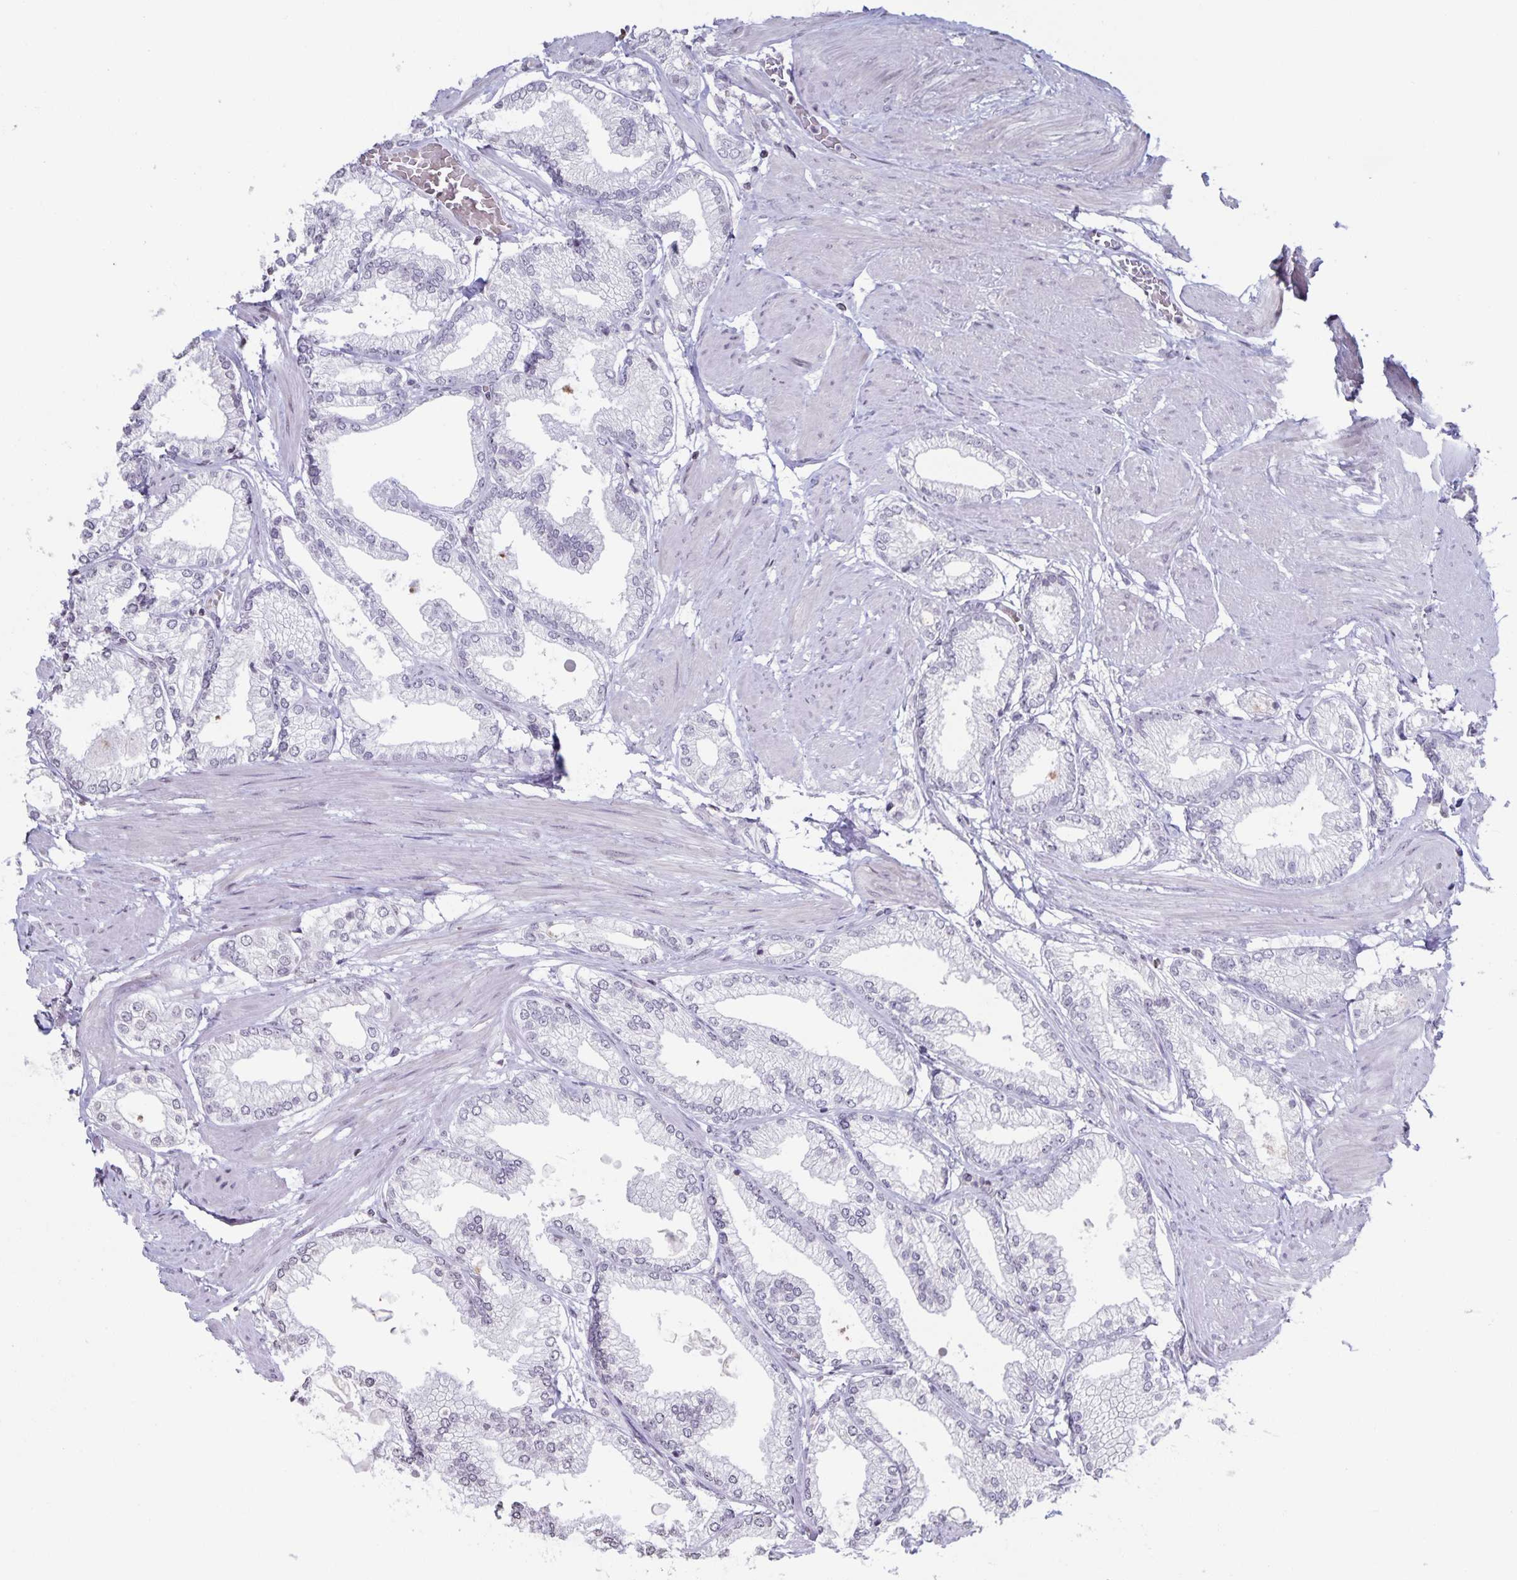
{"staining": {"intensity": "negative", "quantity": "none", "location": "none"}, "tissue": "prostate cancer", "cell_type": "Tumor cells", "image_type": "cancer", "snomed": [{"axis": "morphology", "description": "Adenocarcinoma, High grade"}, {"axis": "topography", "description": "Prostate"}], "caption": "Tumor cells are negative for brown protein staining in high-grade adenocarcinoma (prostate).", "gene": "AQP4", "patient": {"sex": "male", "age": 68}}